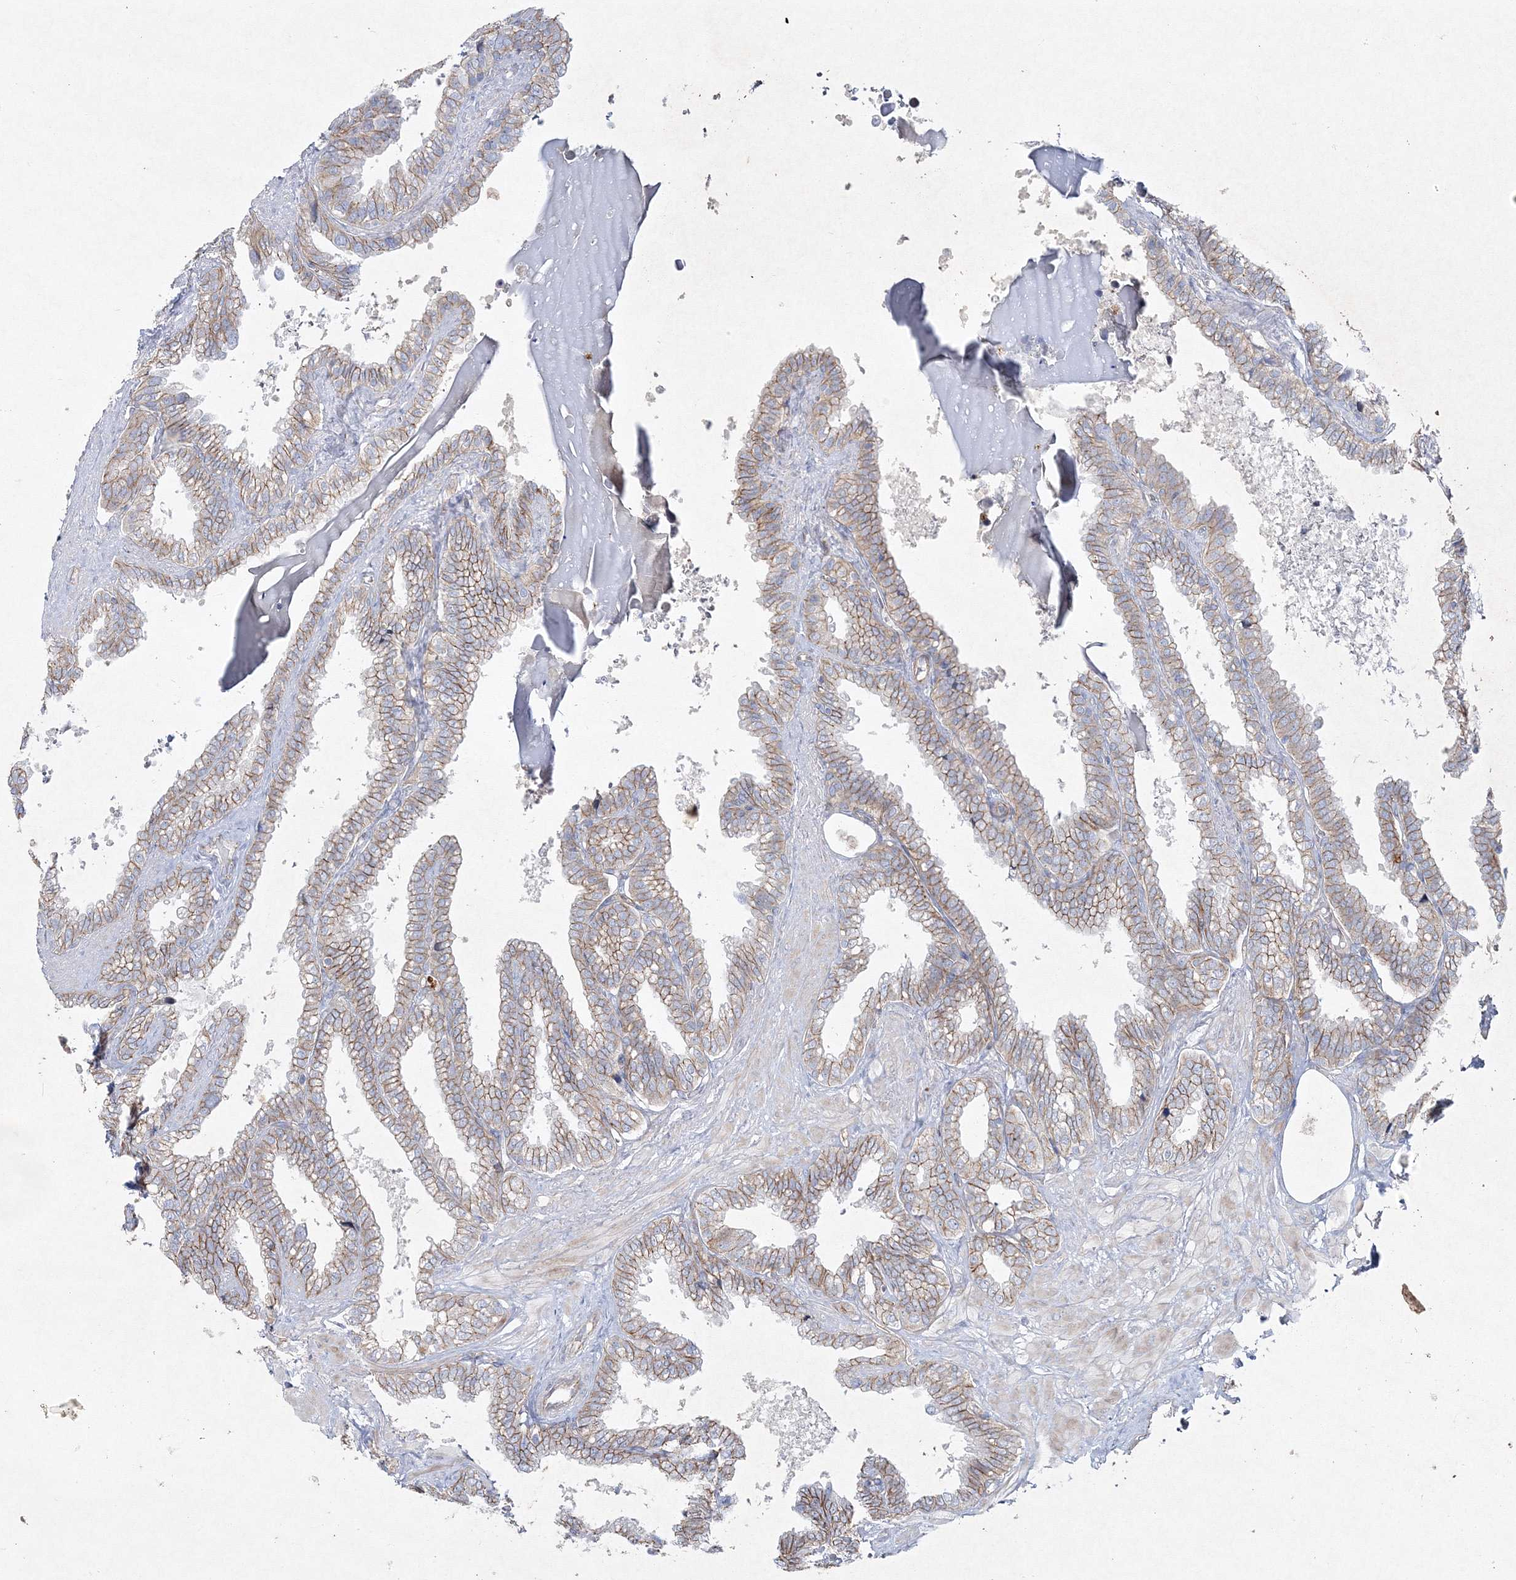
{"staining": {"intensity": "moderate", "quantity": ">75%", "location": "cytoplasmic/membranous"}, "tissue": "seminal vesicle", "cell_type": "Glandular cells", "image_type": "normal", "snomed": [{"axis": "morphology", "description": "Normal tissue, NOS"}, {"axis": "topography", "description": "Seminal veicle"}], "caption": "Immunohistochemical staining of benign human seminal vesicle demonstrates moderate cytoplasmic/membranous protein positivity in approximately >75% of glandular cells. (Stains: DAB (3,3'-diaminobenzidine) in brown, nuclei in blue, Microscopy: brightfield microscopy at high magnification).", "gene": "NAA40", "patient": {"sex": "male", "age": 46}}